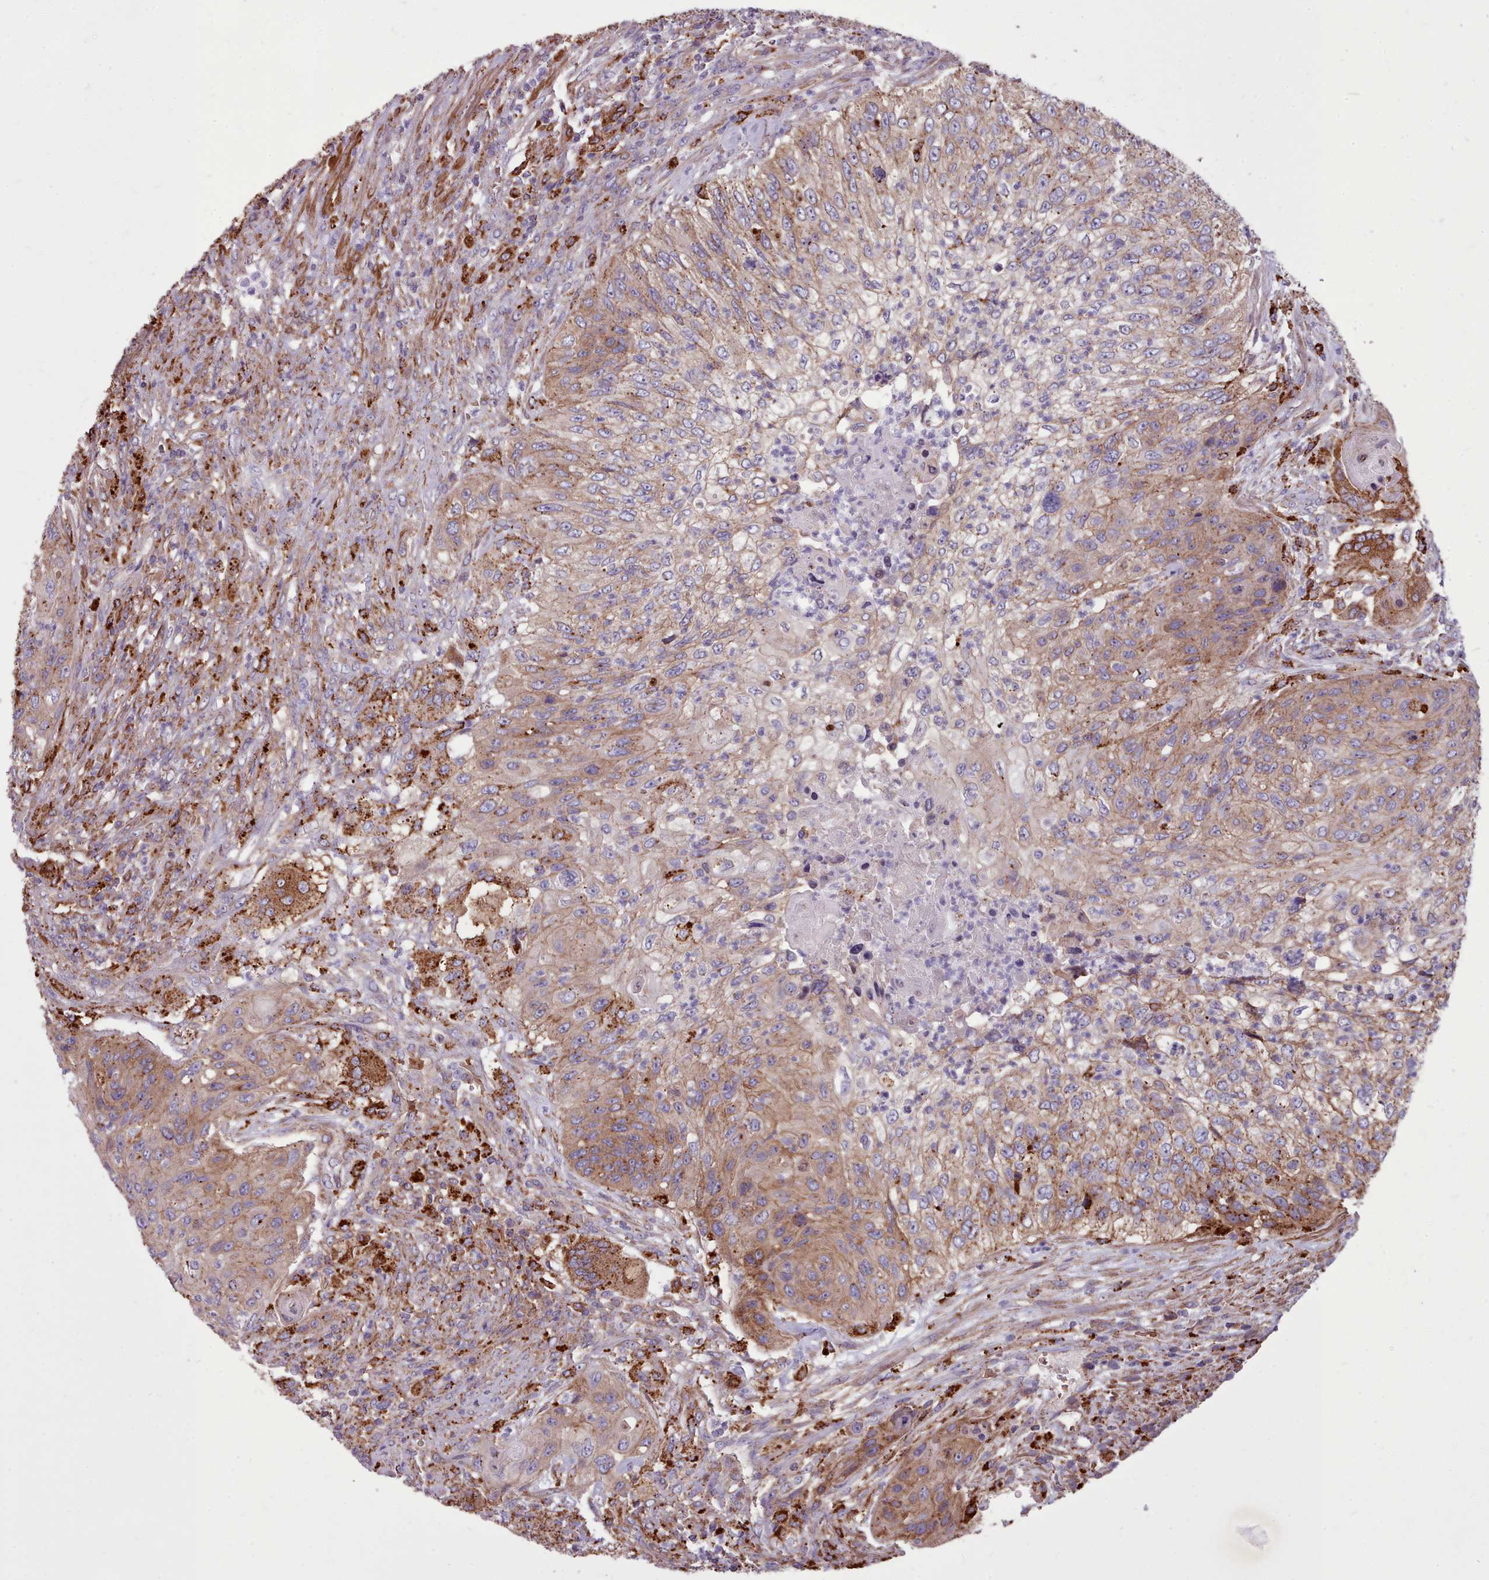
{"staining": {"intensity": "moderate", "quantity": "25%-75%", "location": "cytoplasmic/membranous"}, "tissue": "urothelial cancer", "cell_type": "Tumor cells", "image_type": "cancer", "snomed": [{"axis": "morphology", "description": "Urothelial carcinoma, High grade"}, {"axis": "topography", "description": "Urinary bladder"}], "caption": "This is a histology image of IHC staining of urothelial cancer, which shows moderate positivity in the cytoplasmic/membranous of tumor cells.", "gene": "PACSIN3", "patient": {"sex": "female", "age": 60}}